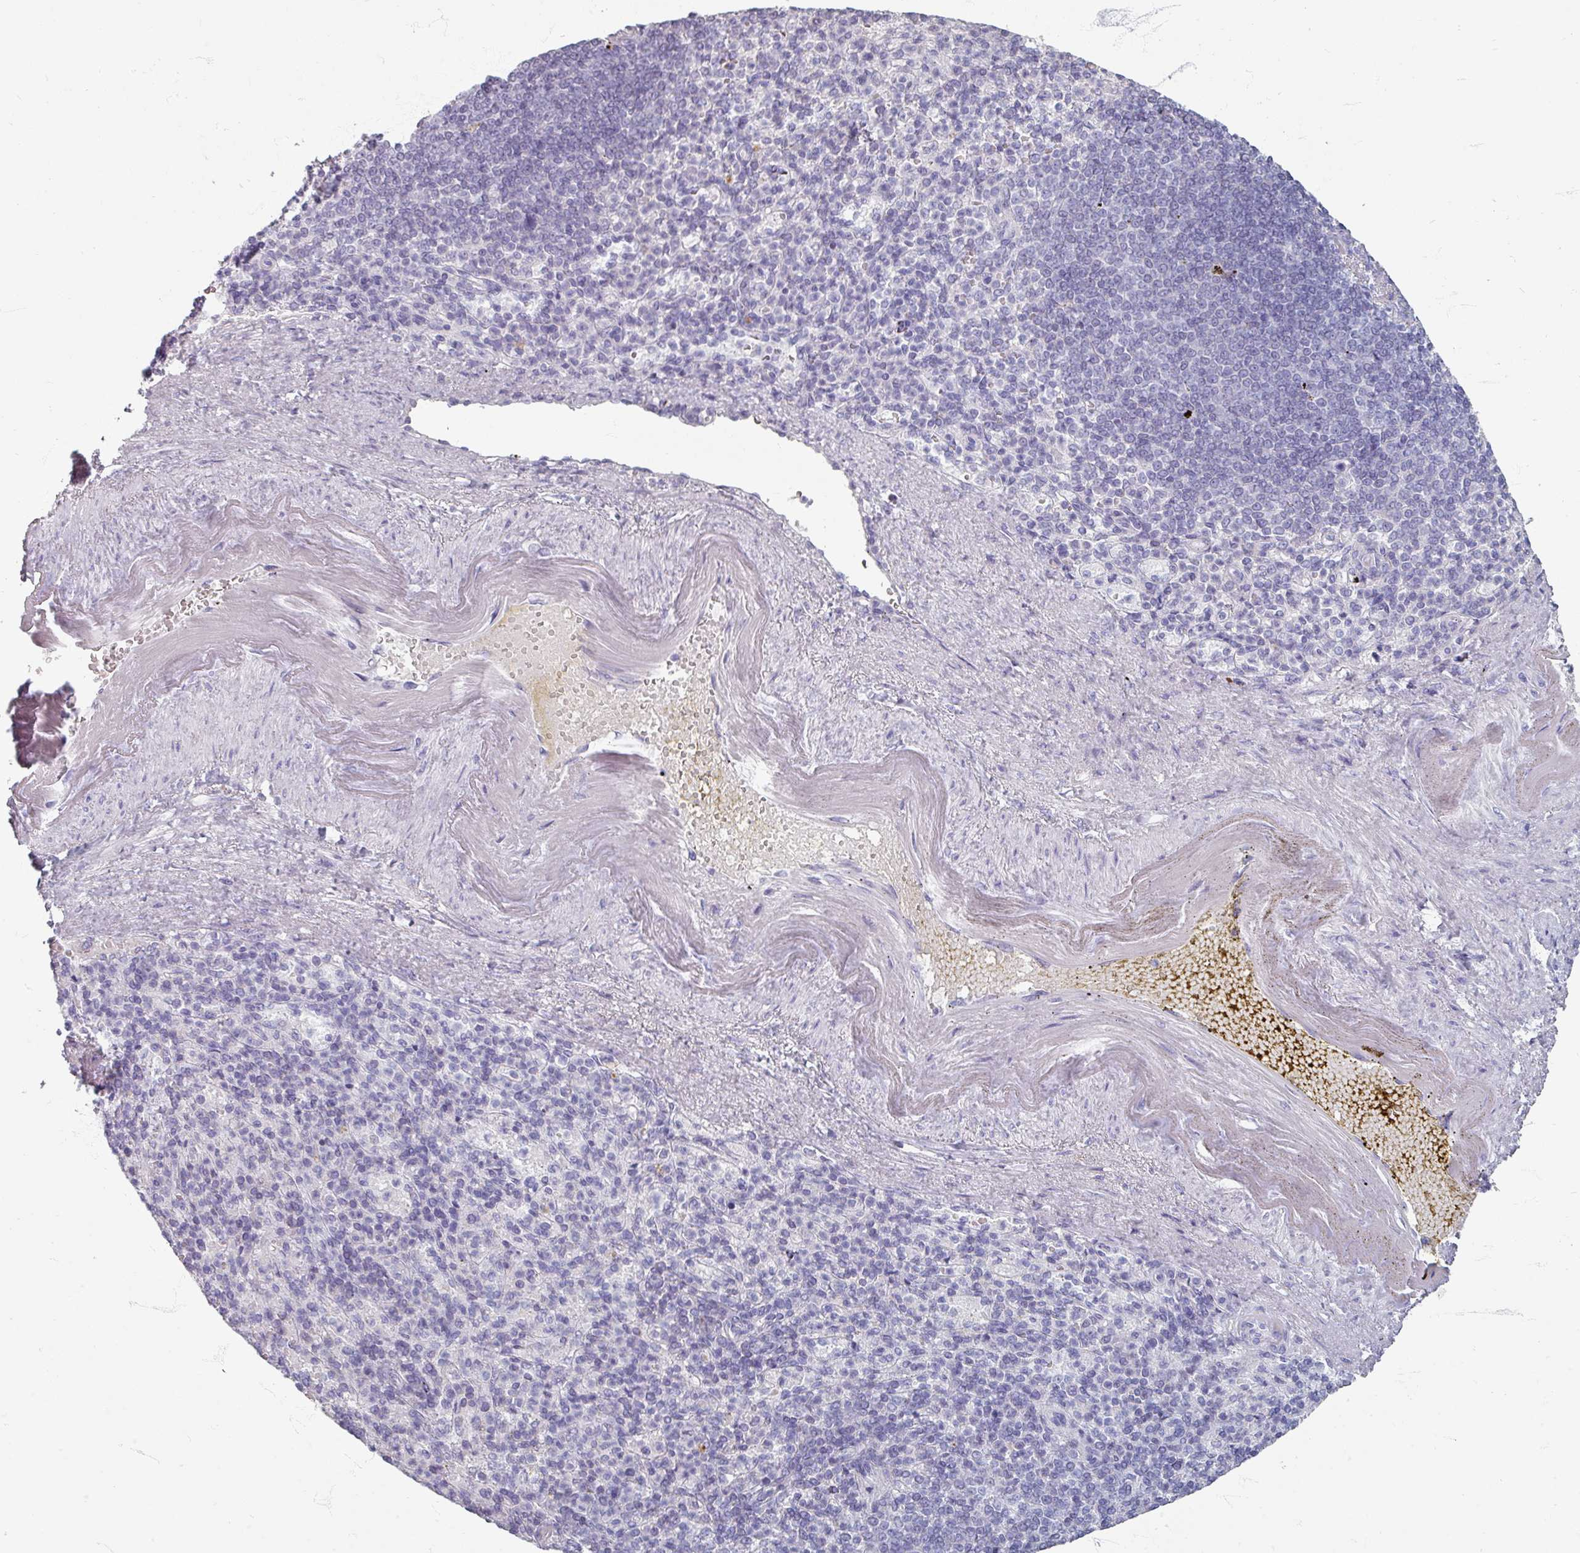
{"staining": {"intensity": "negative", "quantity": "none", "location": "none"}, "tissue": "spleen", "cell_type": "Cells in red pulp", "image_type": "normal", "snomed": [{"axis": "morphology", "description": "Normal tissue, NOS"}, {"axis": "topography", "description": "Spleen"}], "caption": "DAB immunohistochemical staining of normal spleen shows no significant positivity in cells in red pulp.", "gene": "ZNF878", "patient": {"sex": "female", "age": 74}}